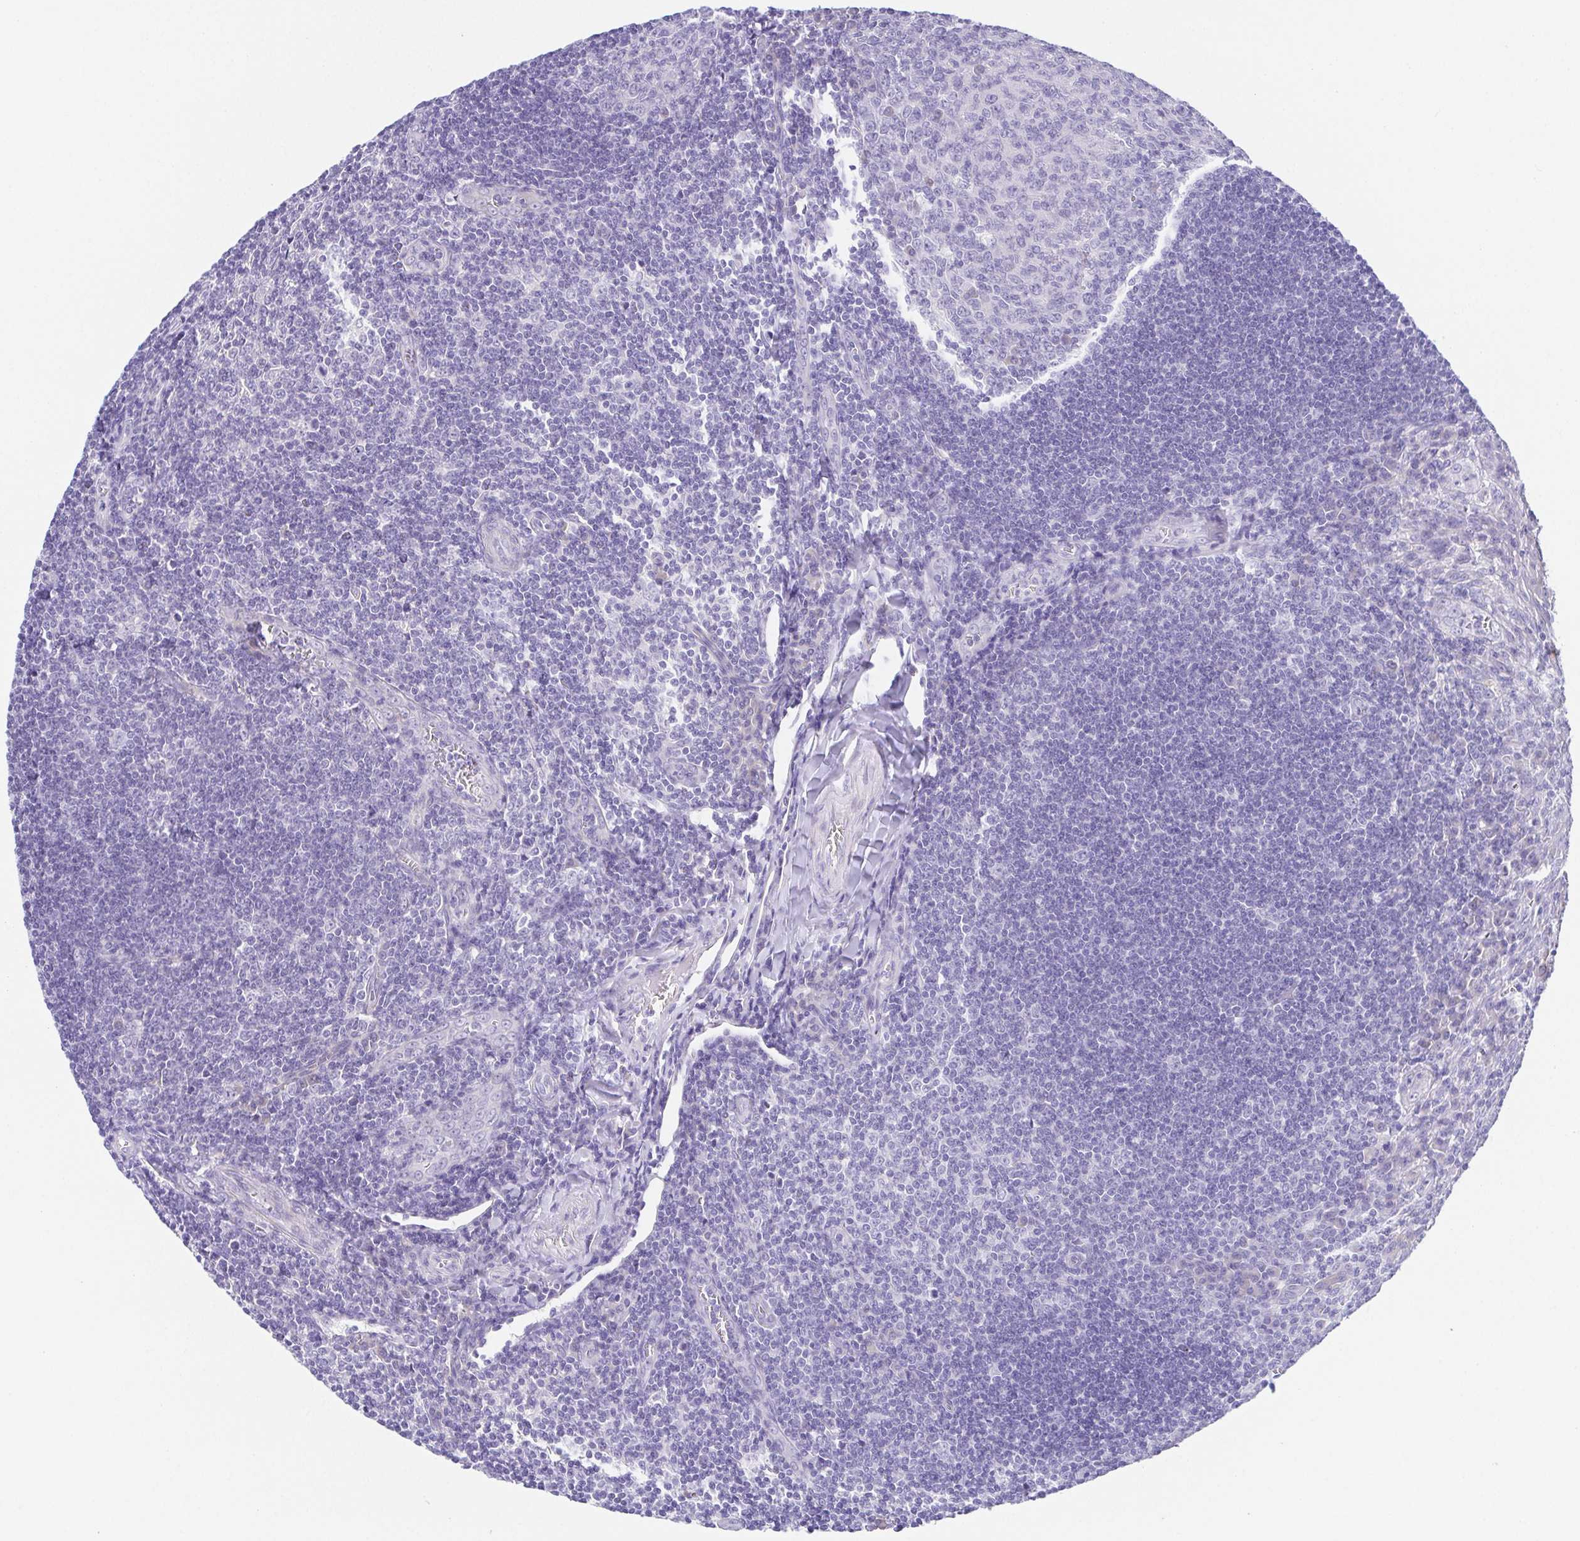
{"staining": {"intensity": "negative", "quantity": "none", "location": "none"}, "tissue": "tonsil", "cell_type": "Germinal center cells", "image_type": "normal", "snomed": [{"axis": "morphology", "description": "Normal tissue, NOS"}, {"axis": "topography", "description": "Tonsil"}], "caption": "This is a image of immunohistochemistry staining of normal tonsil, which shows no positivity in germinal center cells. (DAB (3,3'-diaminobenzidine) IHC with hematoxylin counter stain).", "gene": "HAPLN2", "patient": {"sex": "male", "age": 27}}